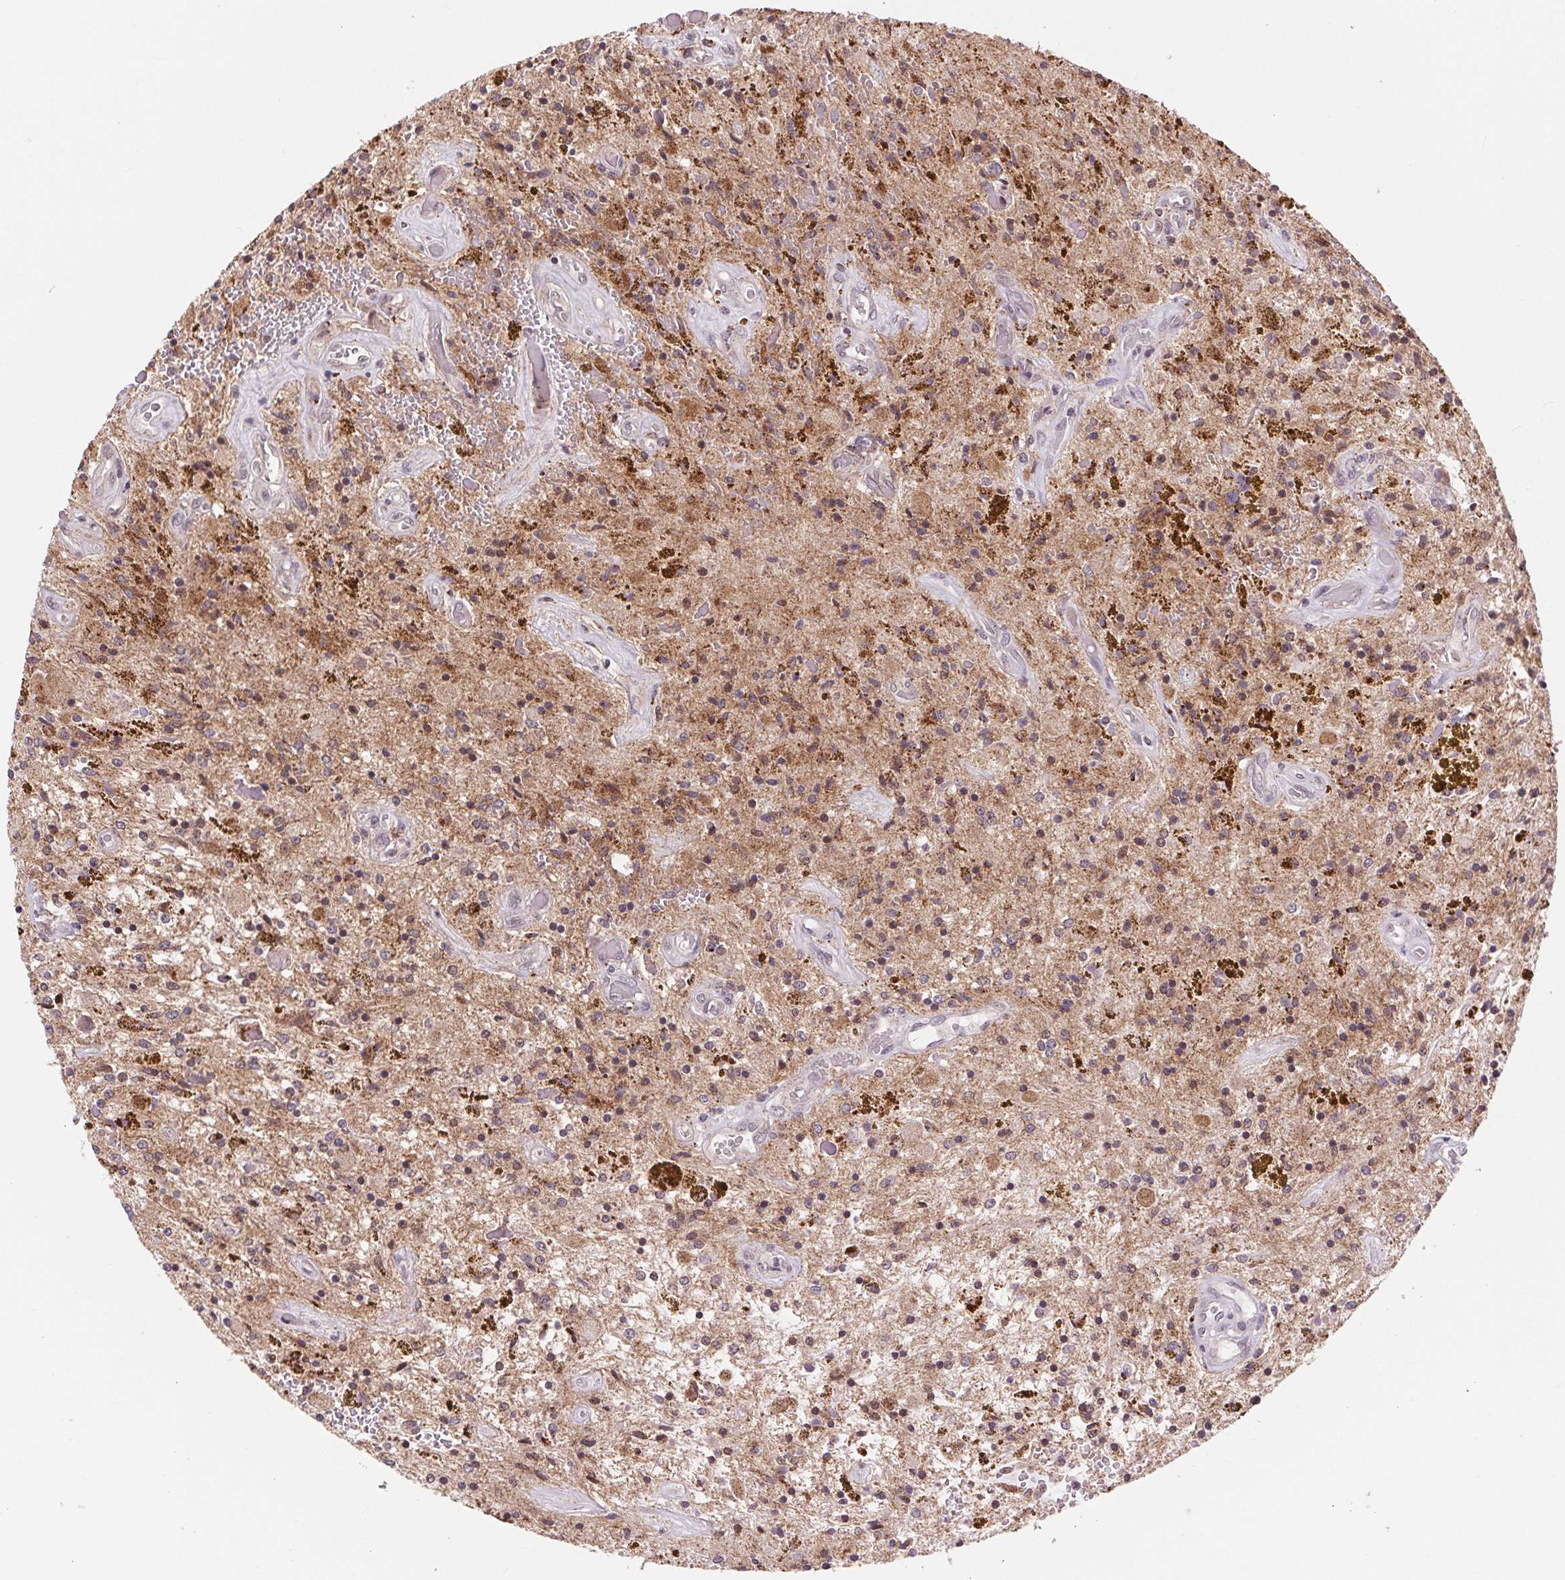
{"staining": {"intensity": "weak", "quantity": "<25%", "location": "cytoplasmic/membranous"}, "tissue": "glioma", "cell_type": "Tumor cells", "image_type": "cancer", "snomed": [{"axis": "morphology", "description": "Glioma, malignant, Low grade"}, {"axis": "topography", "description": "Cerebellum"}], "caption": "This is an IHC histopathology image of glioma. There is no positivity in tumor cells.", "gene": "CHMP4B", "patient": {"sex": "female", "age": 14}}